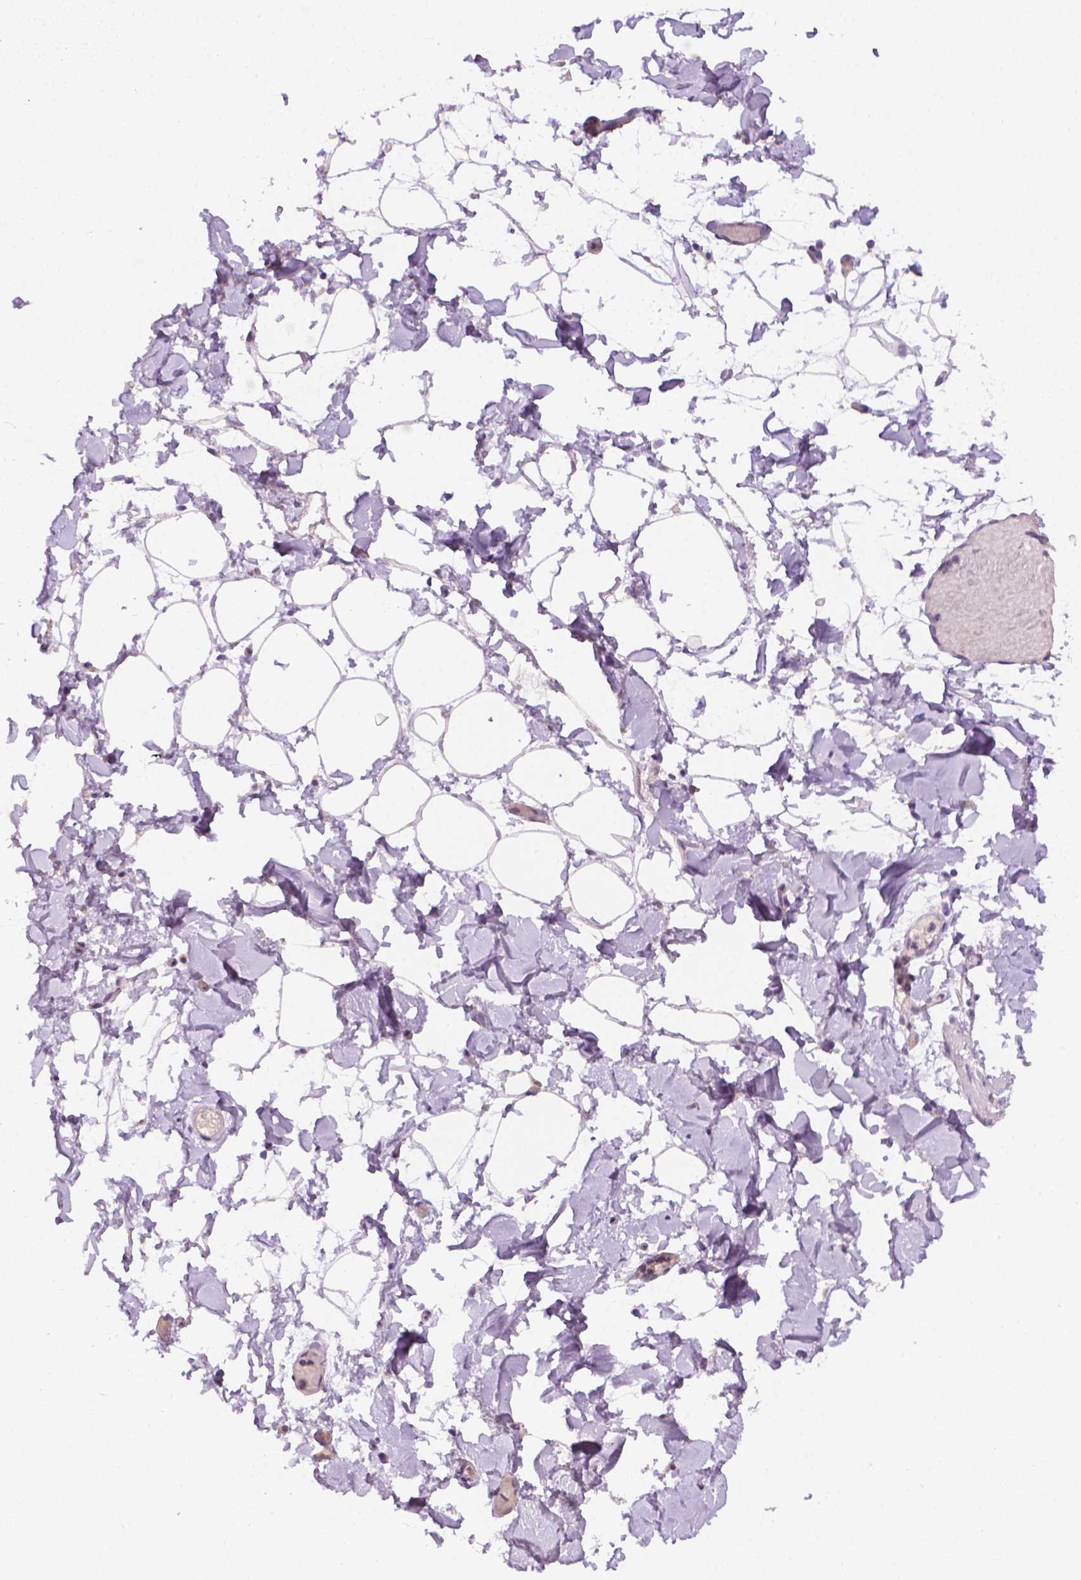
{"staining": {"intensity": "moderate", "quantity": "25%-75%", "location": "cytoplasmic/membranous"}, "tissue": "adipose tissue", "cell_type": "Adipocytes", "image_type": "normal", "snomed": [{"axis": "morphology", "description": "Normal tissue, NOS"}, {"axis": "topography", "description": "Gallbladder"}, {"axis": "topography", "description": "Peripheral nerve tissue"}], "caption": "Unremarkable adipose tissue shows moderate cytoplasmic/membranous positivity in about 25%-75% of adipocytes (brown staining indicates protein expression, while blue staining denotes nuclei)..", "gene": "FASN", "patient": {"sex": "female", "age": 45}}